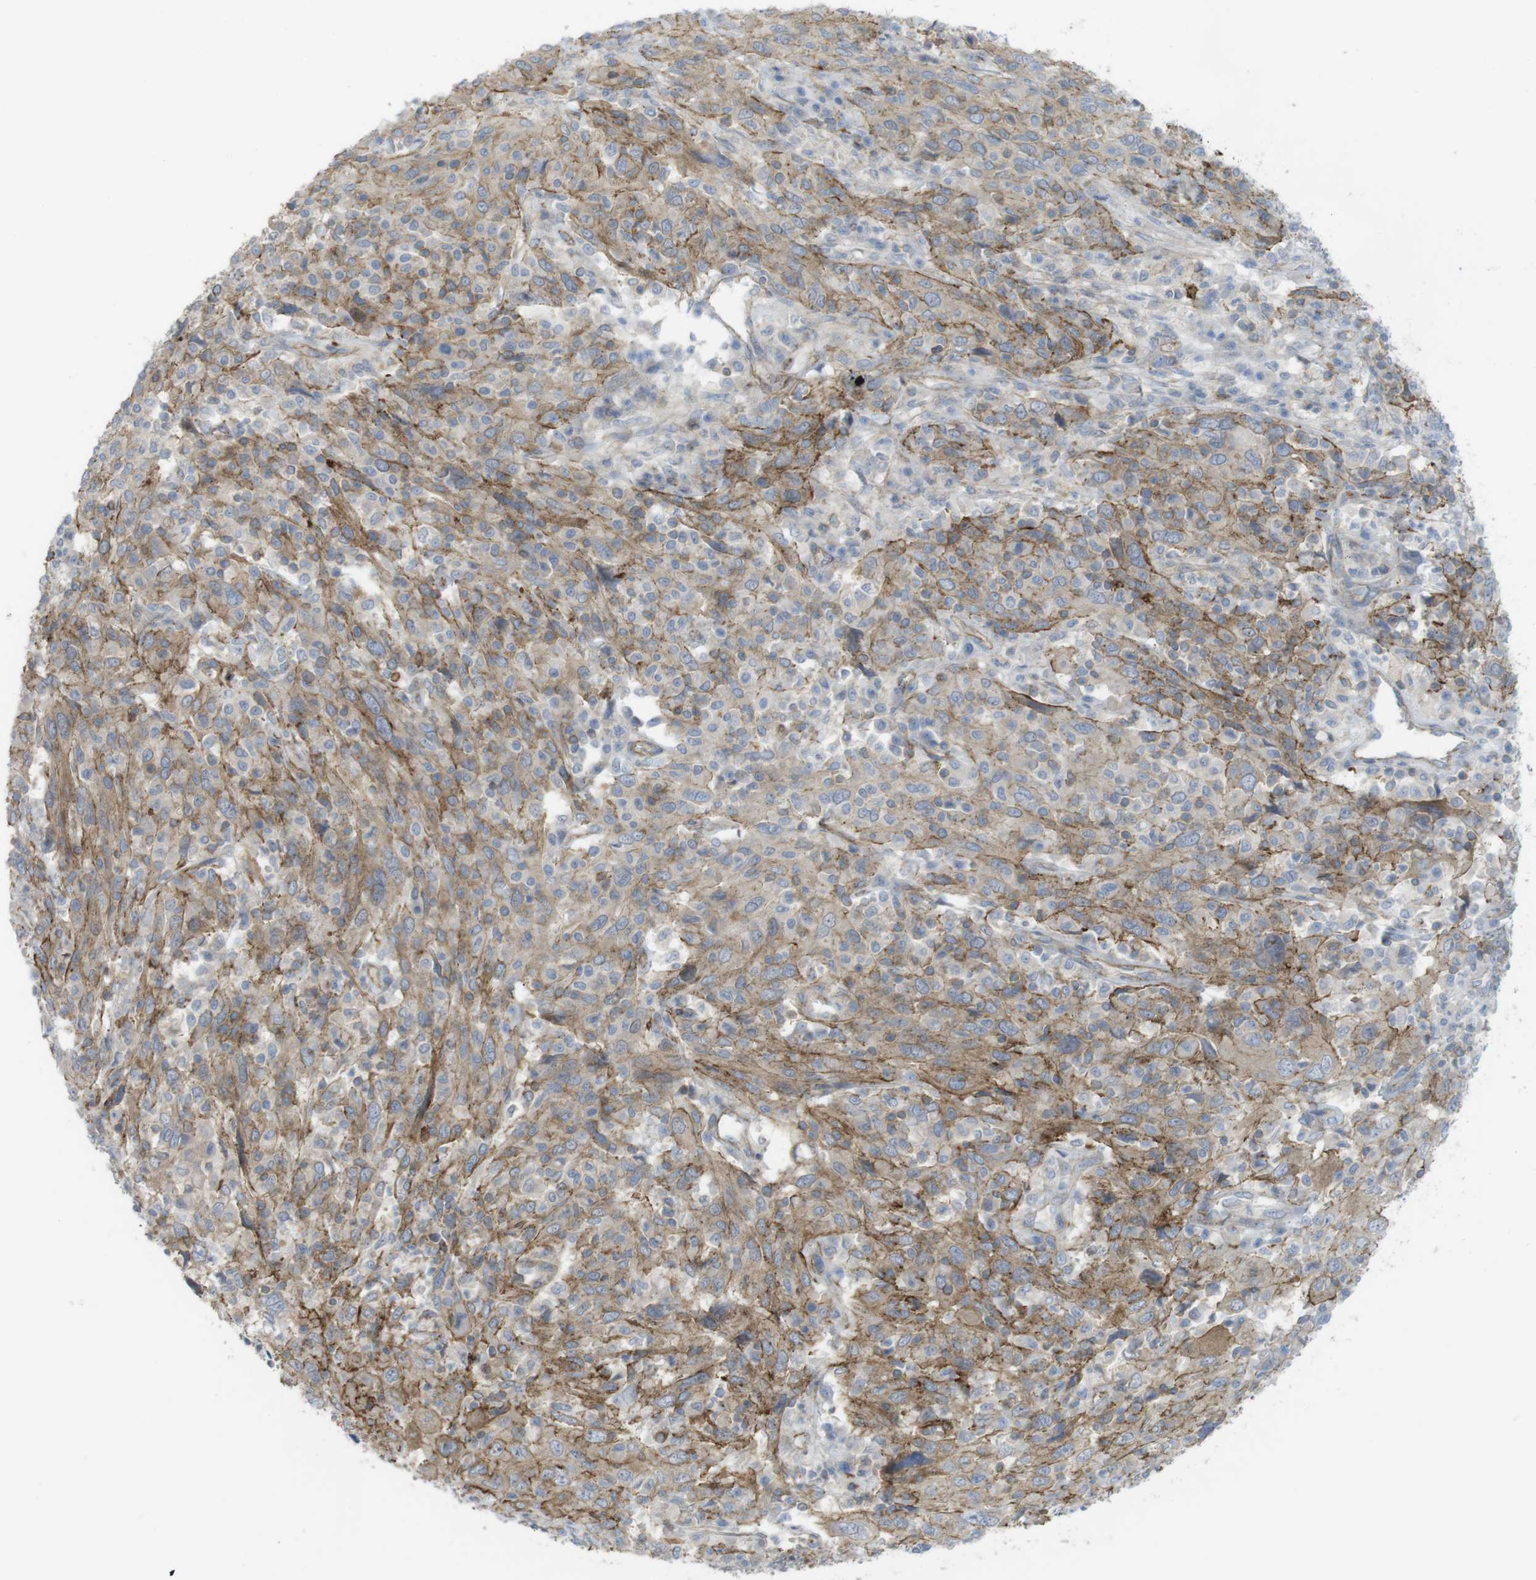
{"staining": {"intensity": "moderate", "quantity": ">75%", "location": "cytoplasmic/membranous"}, "tissue": "cervical cancer", "cell_type": "Tumor cells", "image_type": "cancer", "snomed": [{"axis": "morphology", "description": "Squamous cell carcinoma, NOS"}, {"axis": "topography", "description": "Cervix"}], "caption": "Immunohistochemistry (IHC) staining of cervical squamous cell carcinoma, which exhibits medium levels of moderate cytoplasmic/membranous staining in about >75% of tumor cells indicating moderate cytoplasmic/membranous protein expression. The staining was performed using DAB (3,3'-diaminobenzidine) (brown) for protein detection and nuclei were counterstained in hematoxylin (blue).", "gene": "PREX2", "patient": {"sex": "female", "age": 46}}